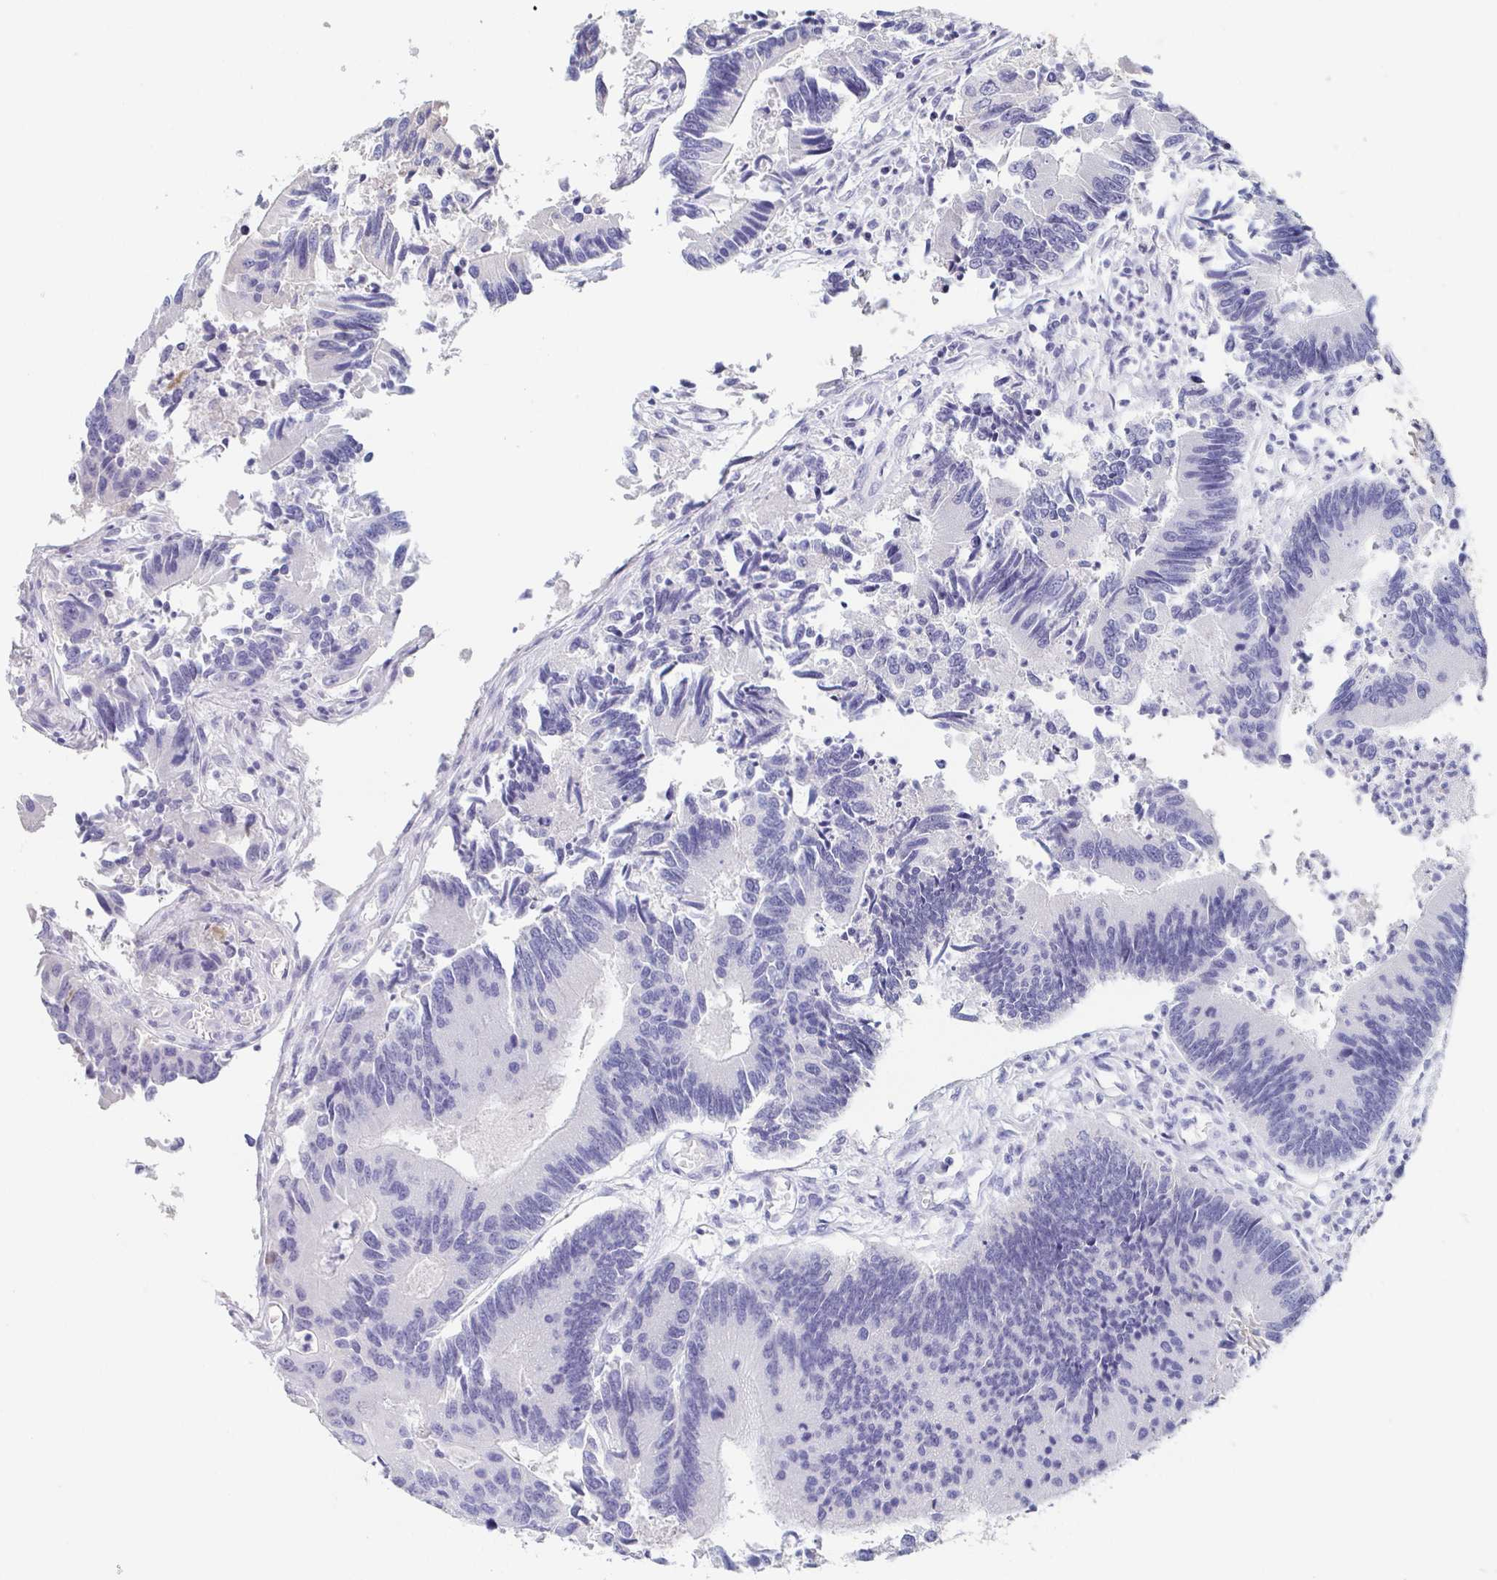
{"staining": {"intensity": "negative", "quantity": "none", "location": "none"}, "tissue": "colorectal cancer", "cell_type": "Tumor cells", "image_type": "cancer", "snomed": [{"axis": "morphology", "description": "Adenocarcinoma, NOS"}, {"axis": "topography", "description": "Colon"}], "caption": "Colorectal cancer (adenocarcinoma) was stained to show a protein in brown. There is no significant expression in tumor cells.", "gene": "ITLN1", "patient": {"sex": "female", "age": 67}}